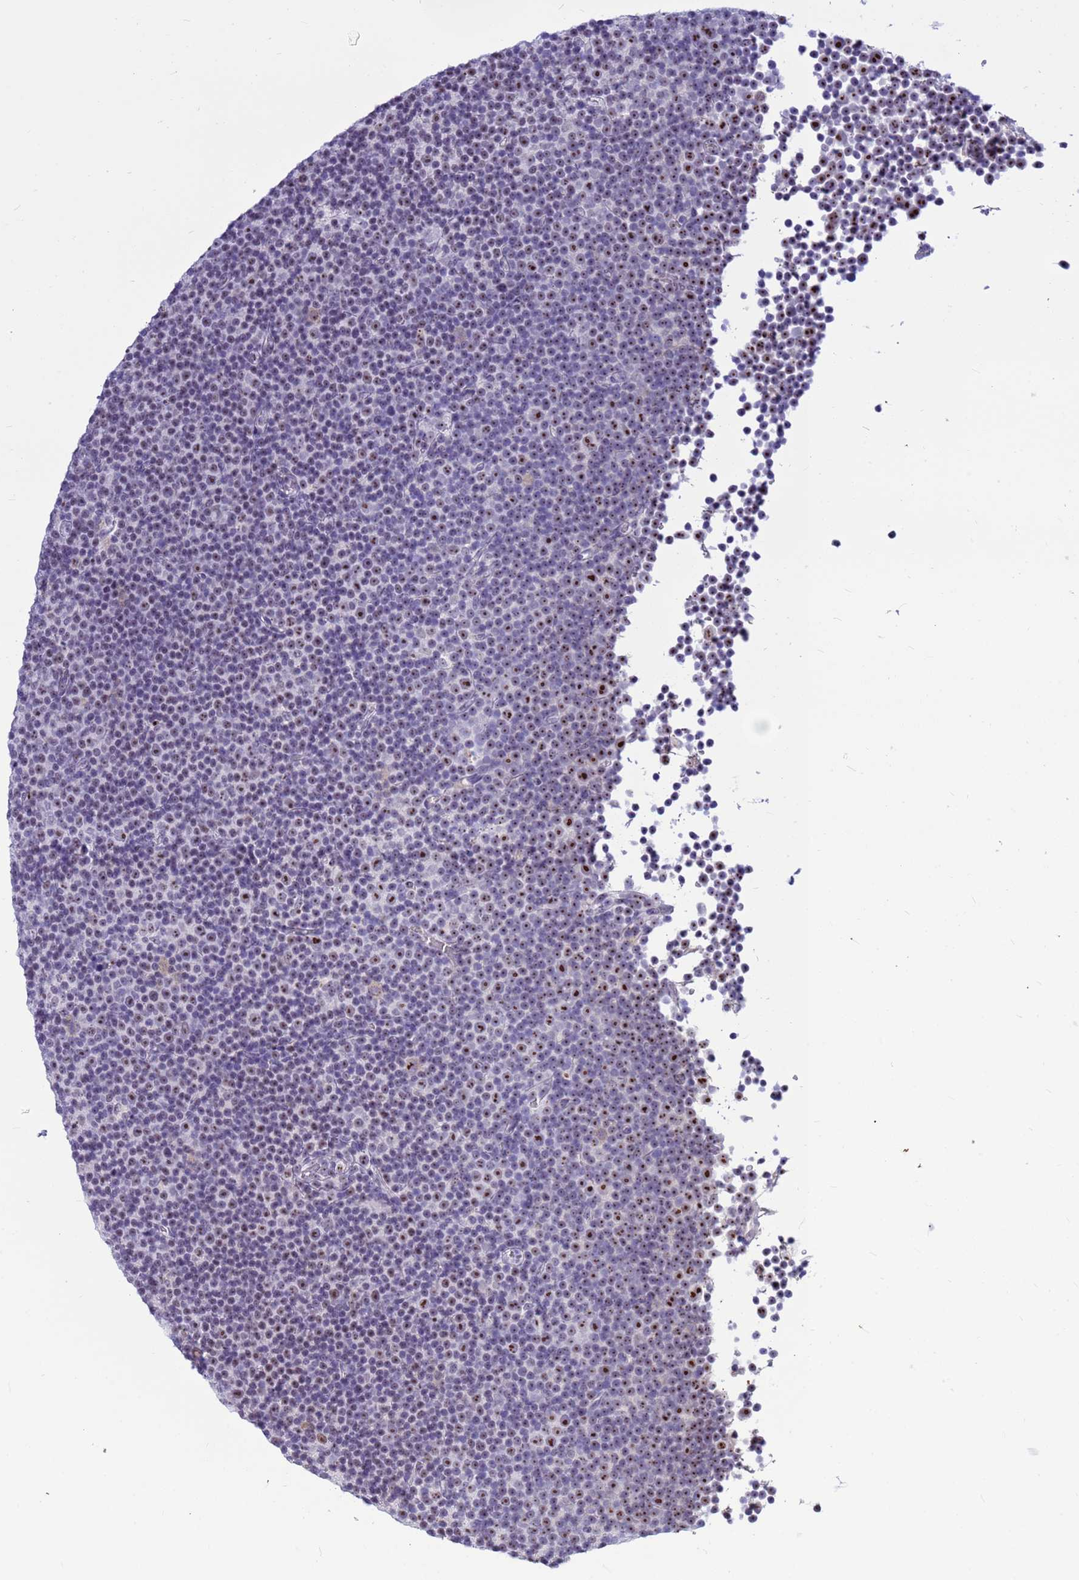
{"staining": {"intensity": "moderate", "quantity": "<25%", "location": "nuclear"}, "tissue": "lymphoma", "cell_type": "Tumor cells", "image_type": "cancer", "snomed": [{"axis": "morphology", "description": "Malignant lymphoma, non-Hodgkin's type, Low grade"}, {"axis": "topography", "description": "Lymph node"}], "caption": "Human lymphoma stained with a brown dye displays moderate nuclear positive positivity in approximately <25% of tumor cells.", "gene": "DMRTC2", "patient": {"sex": "female", "age": 67}}